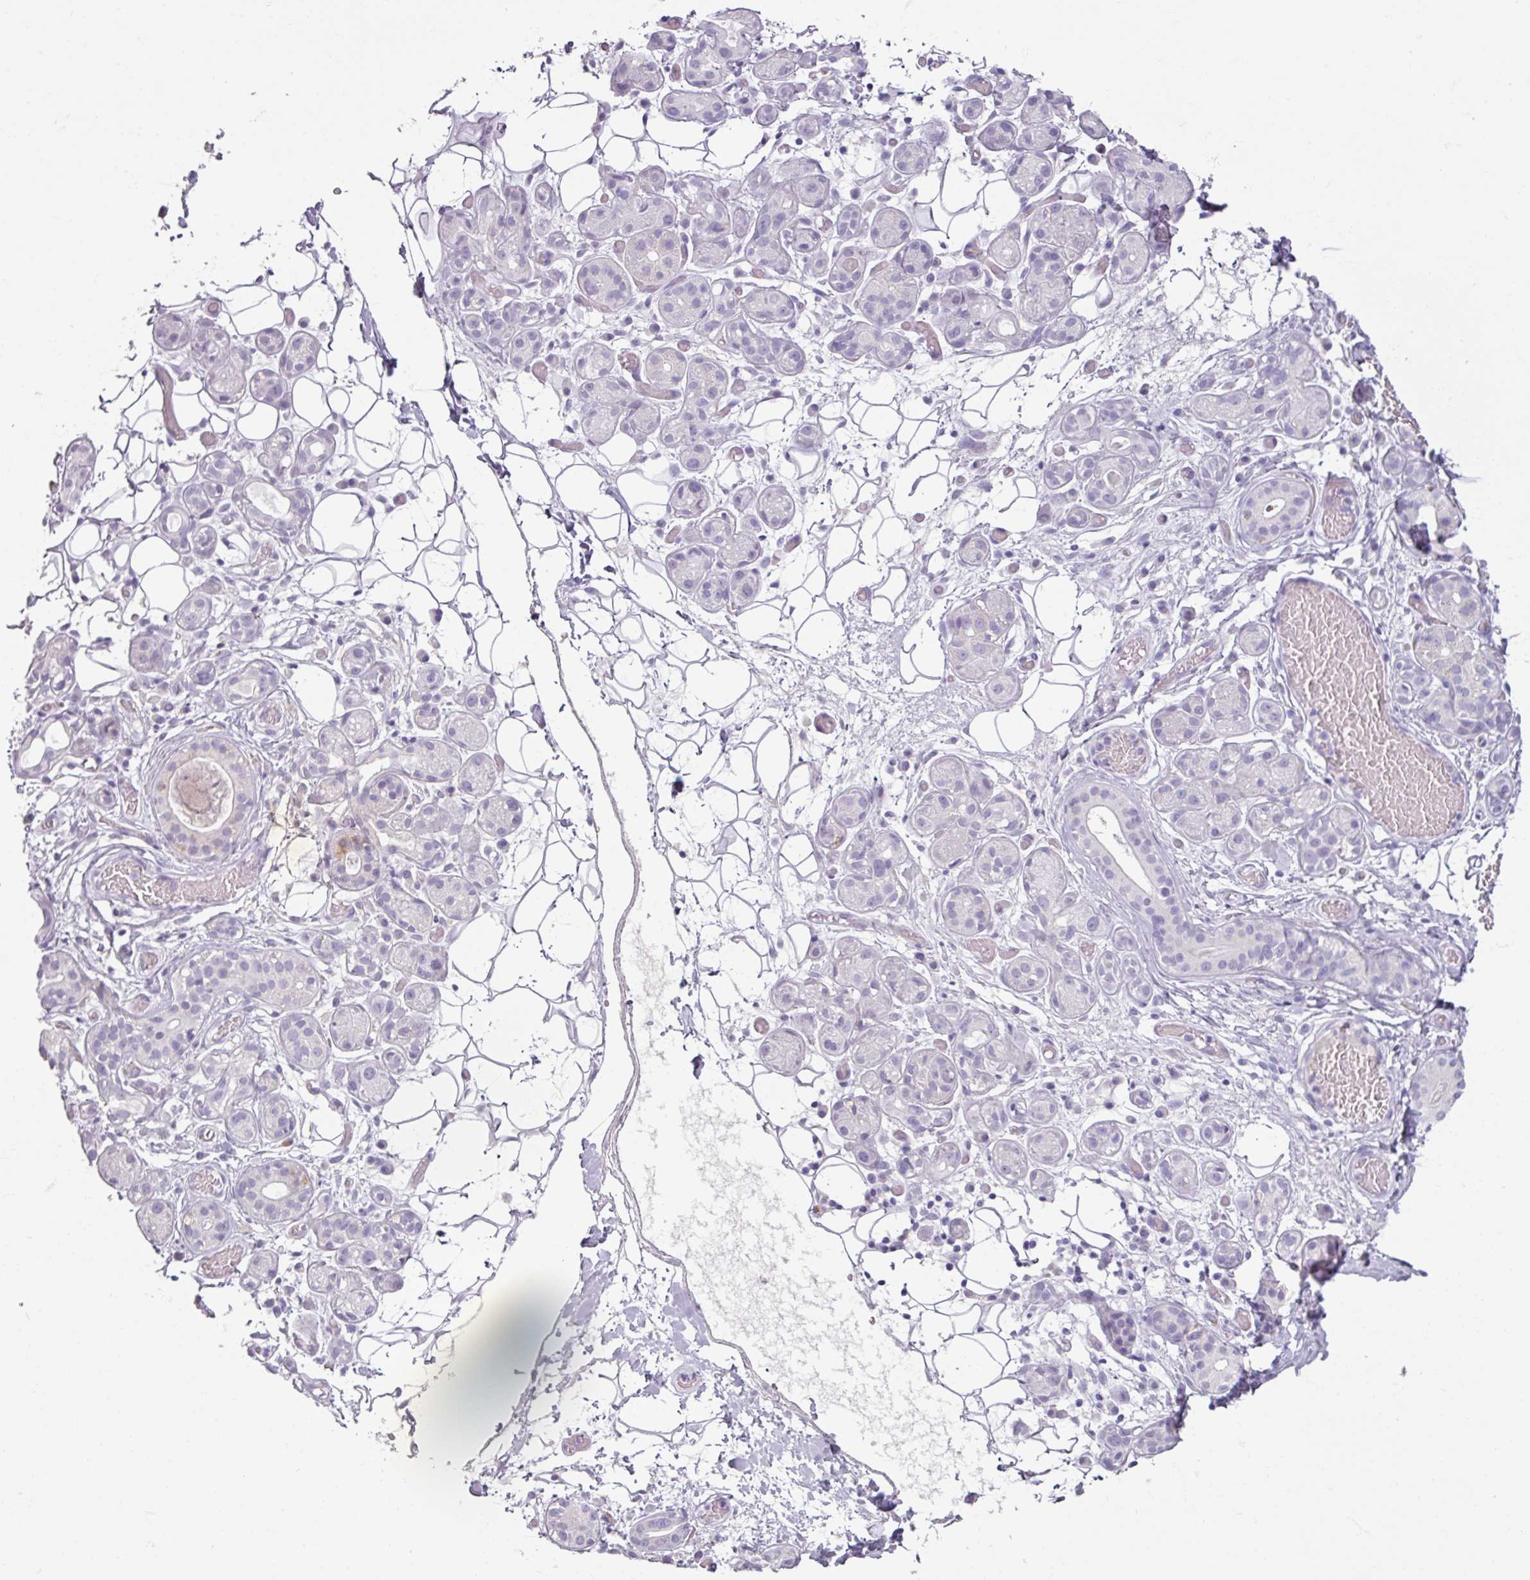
{"staining": {"intensity": "negative", "quantity": "none", "location": "none"}, "tissue": "salivary gland", "cell_type": "Glandular cells", "image_type": "normal", "snomed": [{"axis": "morphology", "description": "Normal tissue, NOS"}, {"axis": "topography", "description": "Salivary gland"}], "caption": "High power microscopy histopathology image of an IHC micrograph of unremarkable salivary gland, revealing no significant staining in glandular cells. (DAB (3,3'-diaminobenzidine) immunohistochemistry (IHC) visualized using brightfield microscopy, high magnification).", "gene": "SLC27A5", "patient": {"sex": "male", "age": 82}}